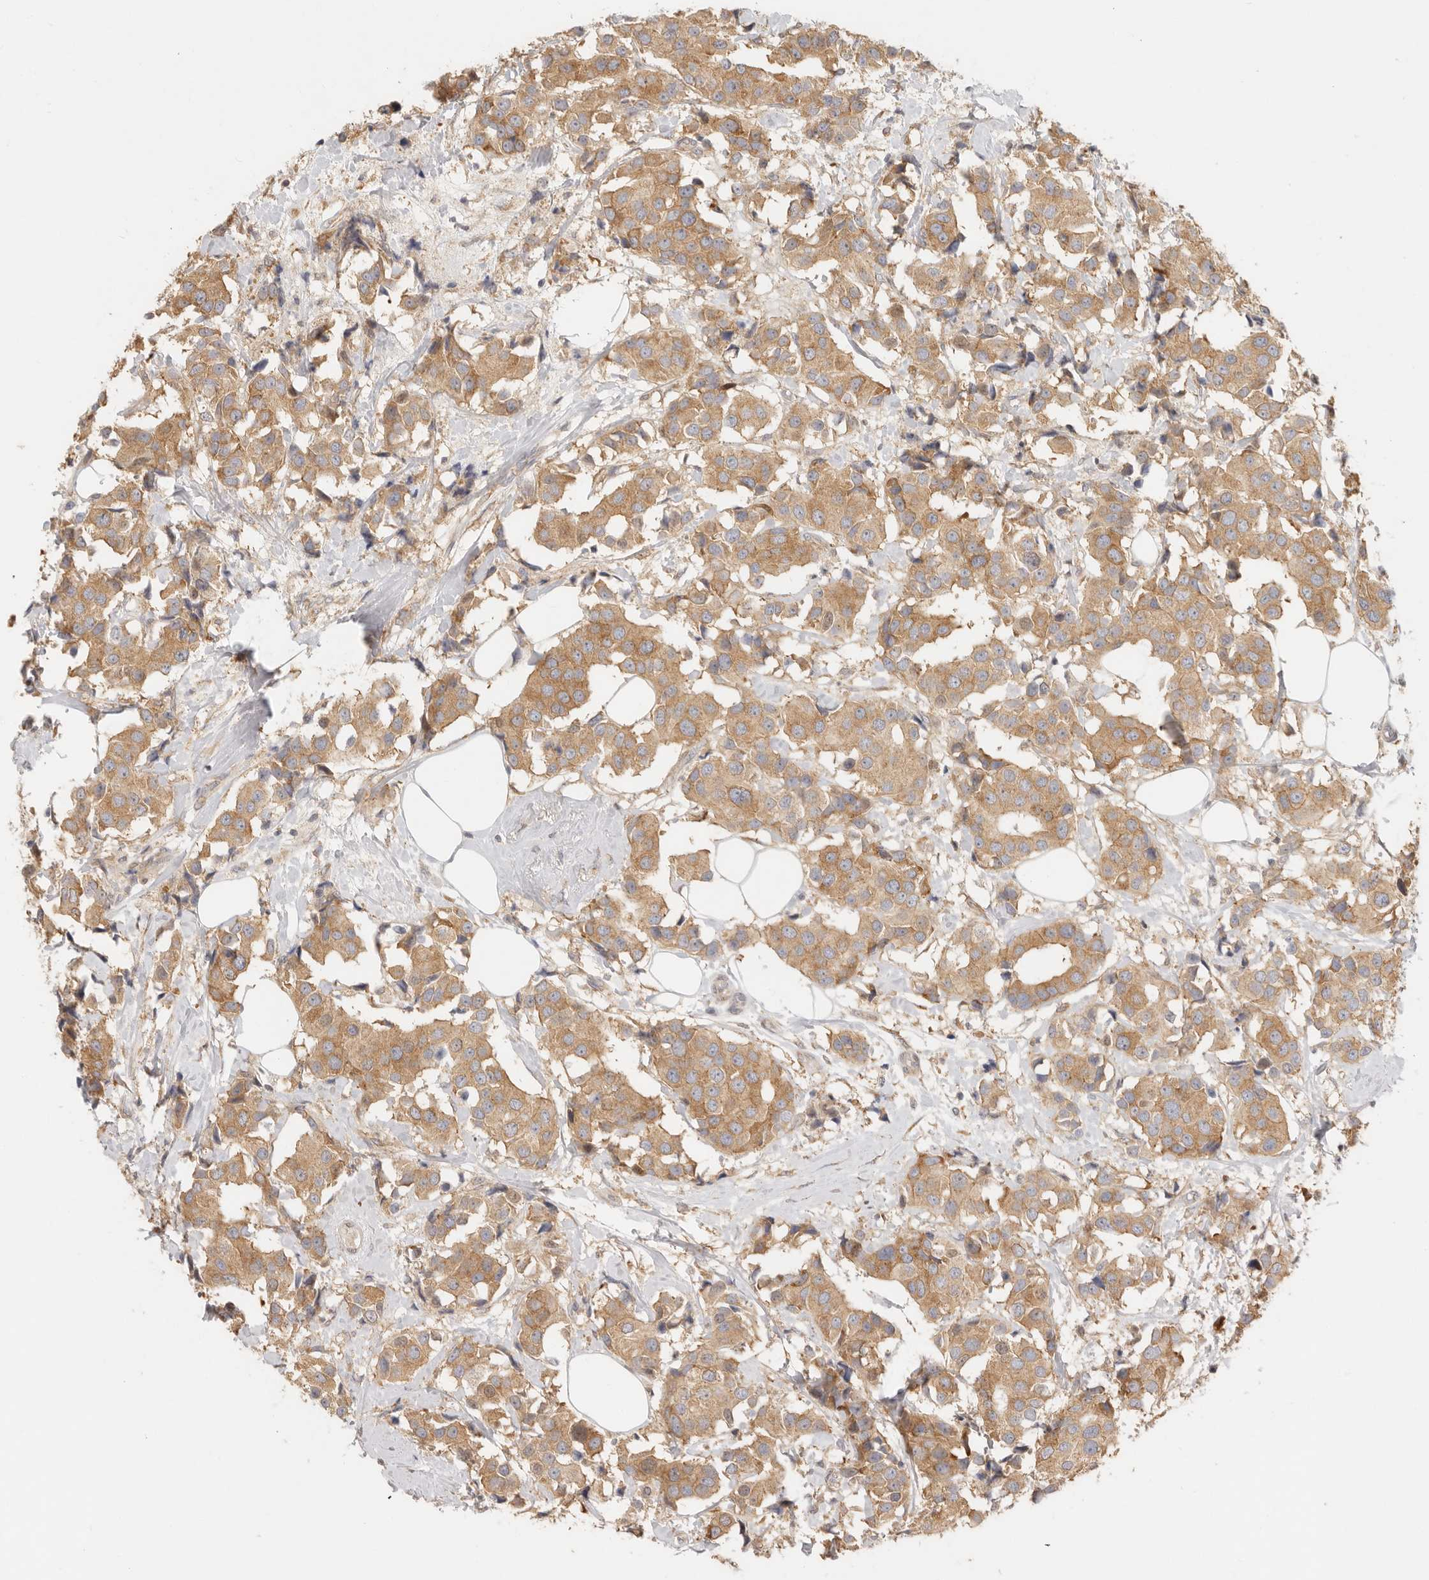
{"staining": {"intensity": "moderate", "quantity": ">75%", "location": "cytoplasmic/membranous"}, "tissue": "breast cancer", "cell_type": "Tumor cells", "image_type": "cancer", "snomed": [{"axis": "morphology", "description": "Normal tissue, NOS"}, {"axis": "morphology", "description": "Duct carcinoma"}, {"axis": "topography", "description": "Breast"}], "caption": "Moderate cytoplasmic/membranous protein expression is present in approximately >75% of tumor cells in breast intraductal carcinoma.", "gene": "PABPC4", "patient": {"sex": "female", "age": 39}}